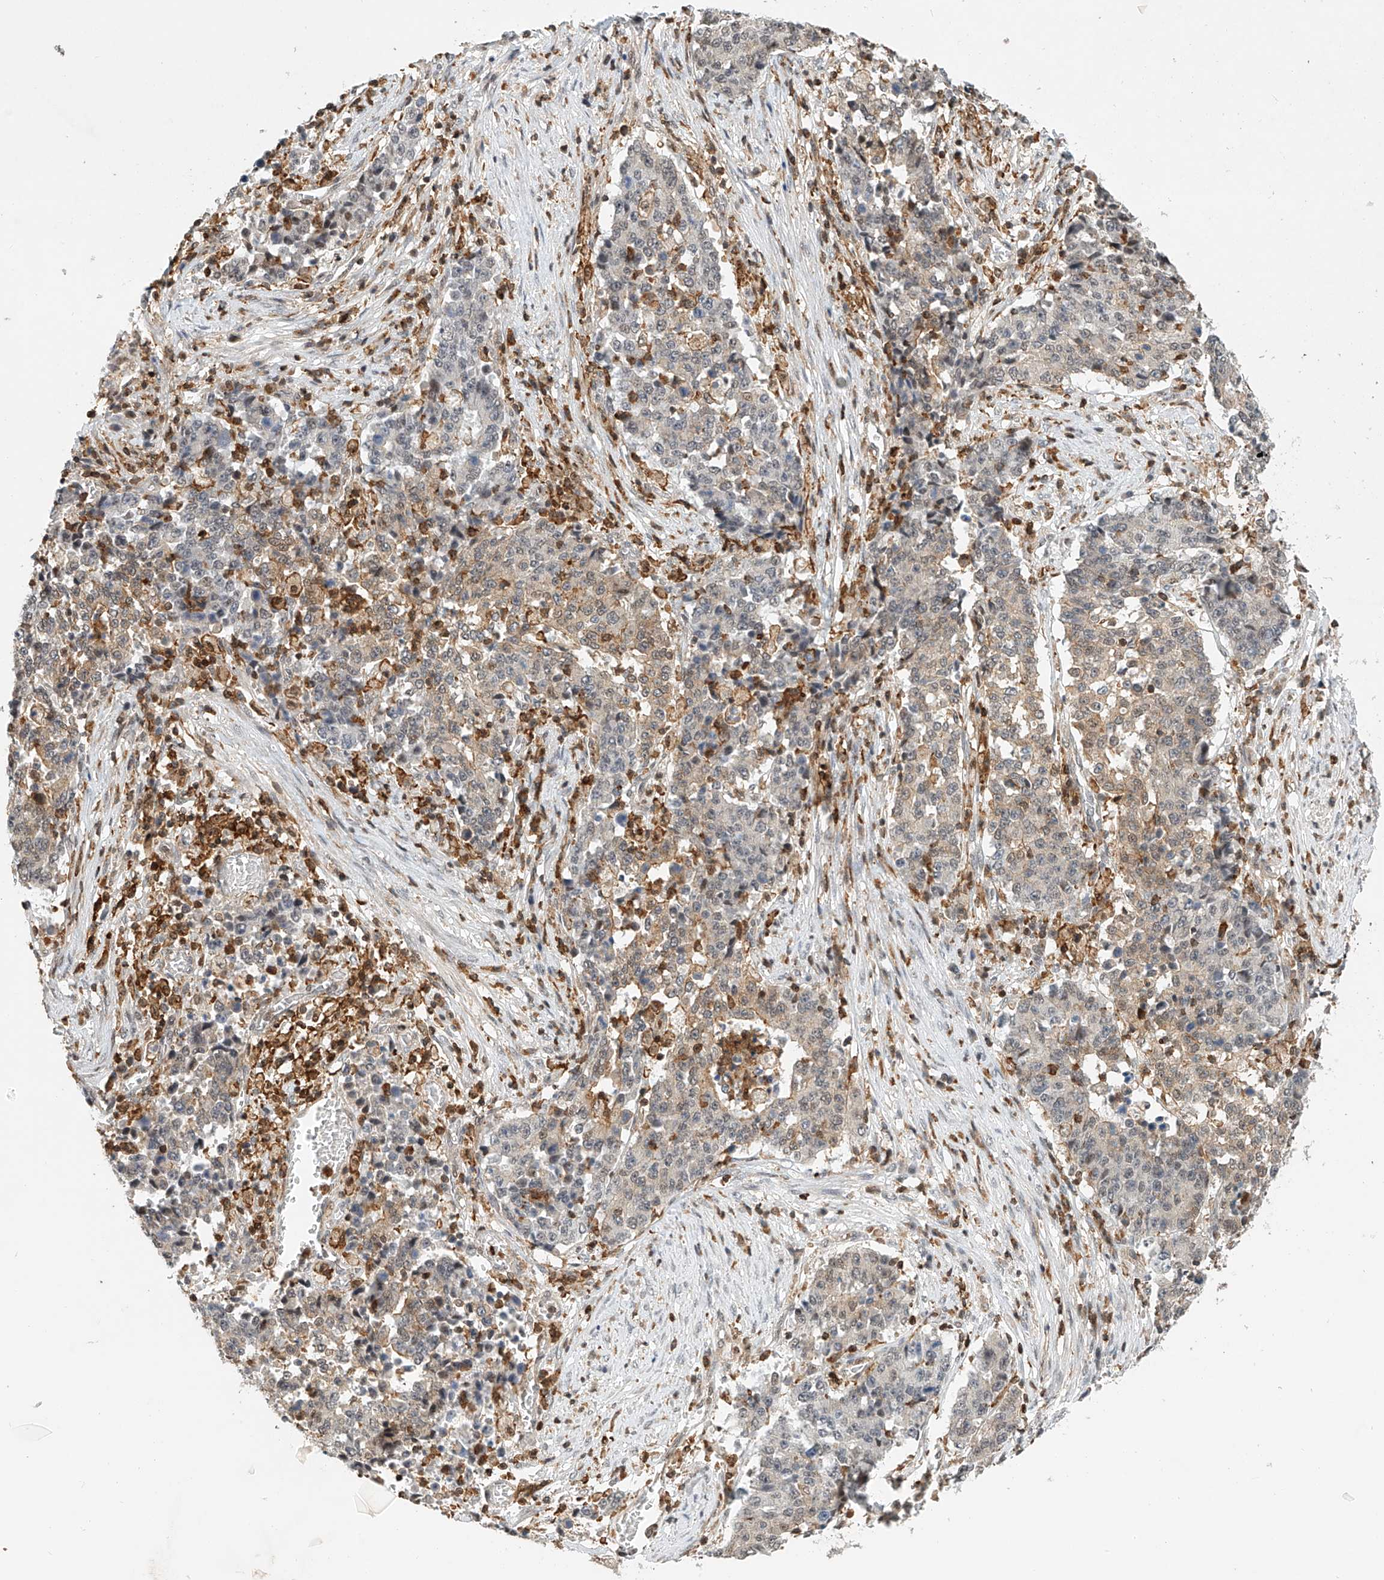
{"staining": {"intensity": "weak", "quantity": "<25%", "location": "cytoplasmic/membranous"}, "tissue": "stomach cancer", "cell_type": "Tumor cells", "image_type": "cancer", "snomed": [{"axis": "morphology", "description": "Adenocarcinoma, NOS"}, {"axis": "topography", "description": "Stomach"}], "caption": "A high-resolution micrograph shows IHC staining of adenocarcinoma (stomach), which reveals no significant positivity in tumor cells. (Stains: DAB IHC with hematoxylin counter stain, Microscopy: brightfield microscopy at high magnification).", "gene": "MICAL1", "patient": {"sex": "male", "age": 59}}